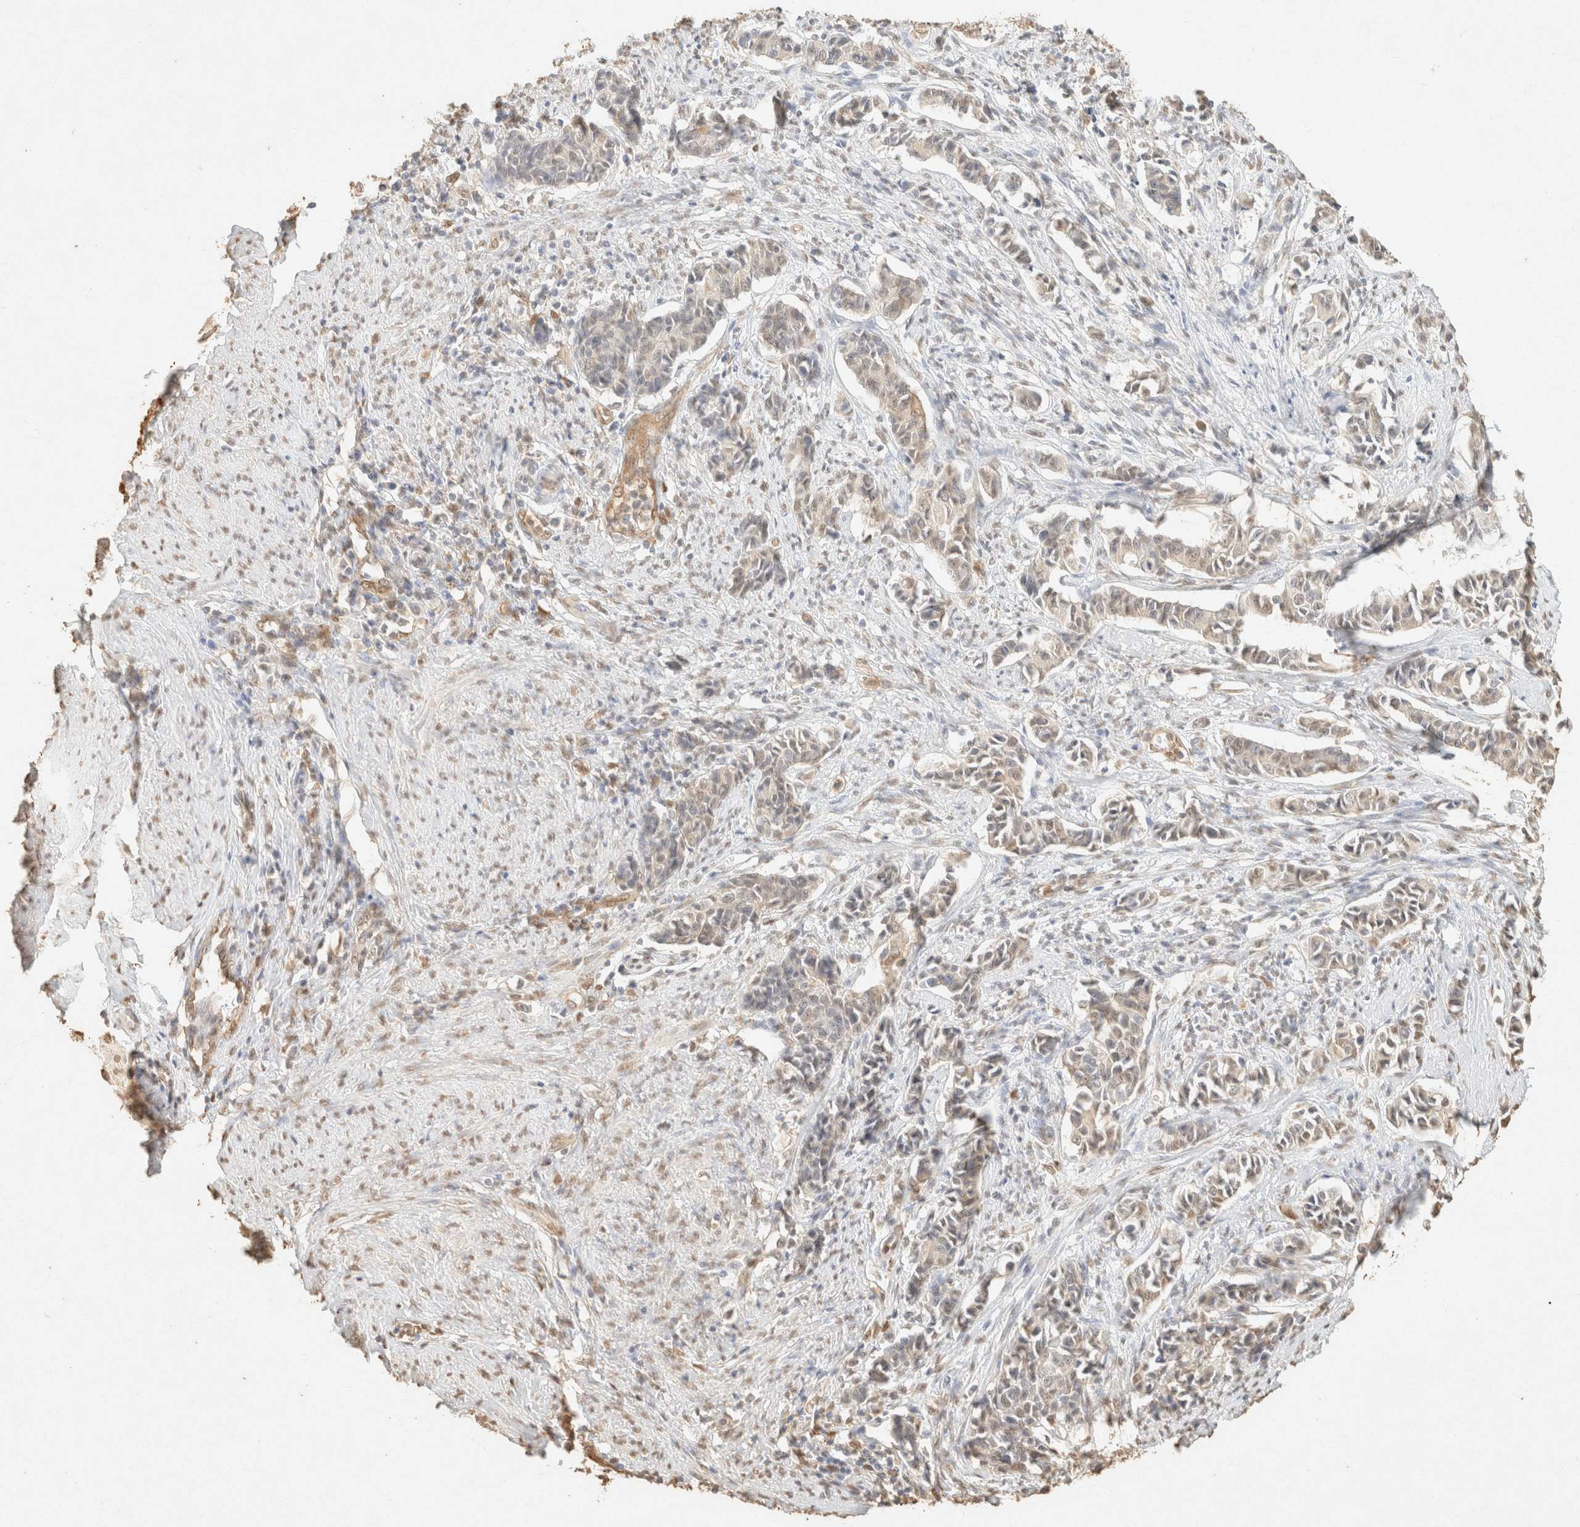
{"staining": {"intensity": "weak", "quantity": "25%-75%", "location": "cytoplasmic/membranous,nuclear"}, "tissue": "cervical cancer", "cell_type": "Tumor cells", "image_type": "cancer", "snomed": [{"axis": "morphology", "description": "Normal tissue, NOS"}, {"axis": "morphology", "description": "Squamous cell carcinoma, NOS"}, {"axis": "topography", "description": "Cervix"}], "caption": "Cervical squamous cell carcinoma stained with a brown dye reveals weak cytoplasmic/membranous and nuclear positive expression in about 25%-75% of tumor cells.", "gene": "S100A13", "patient": {"sex": "female", "age": 35}}